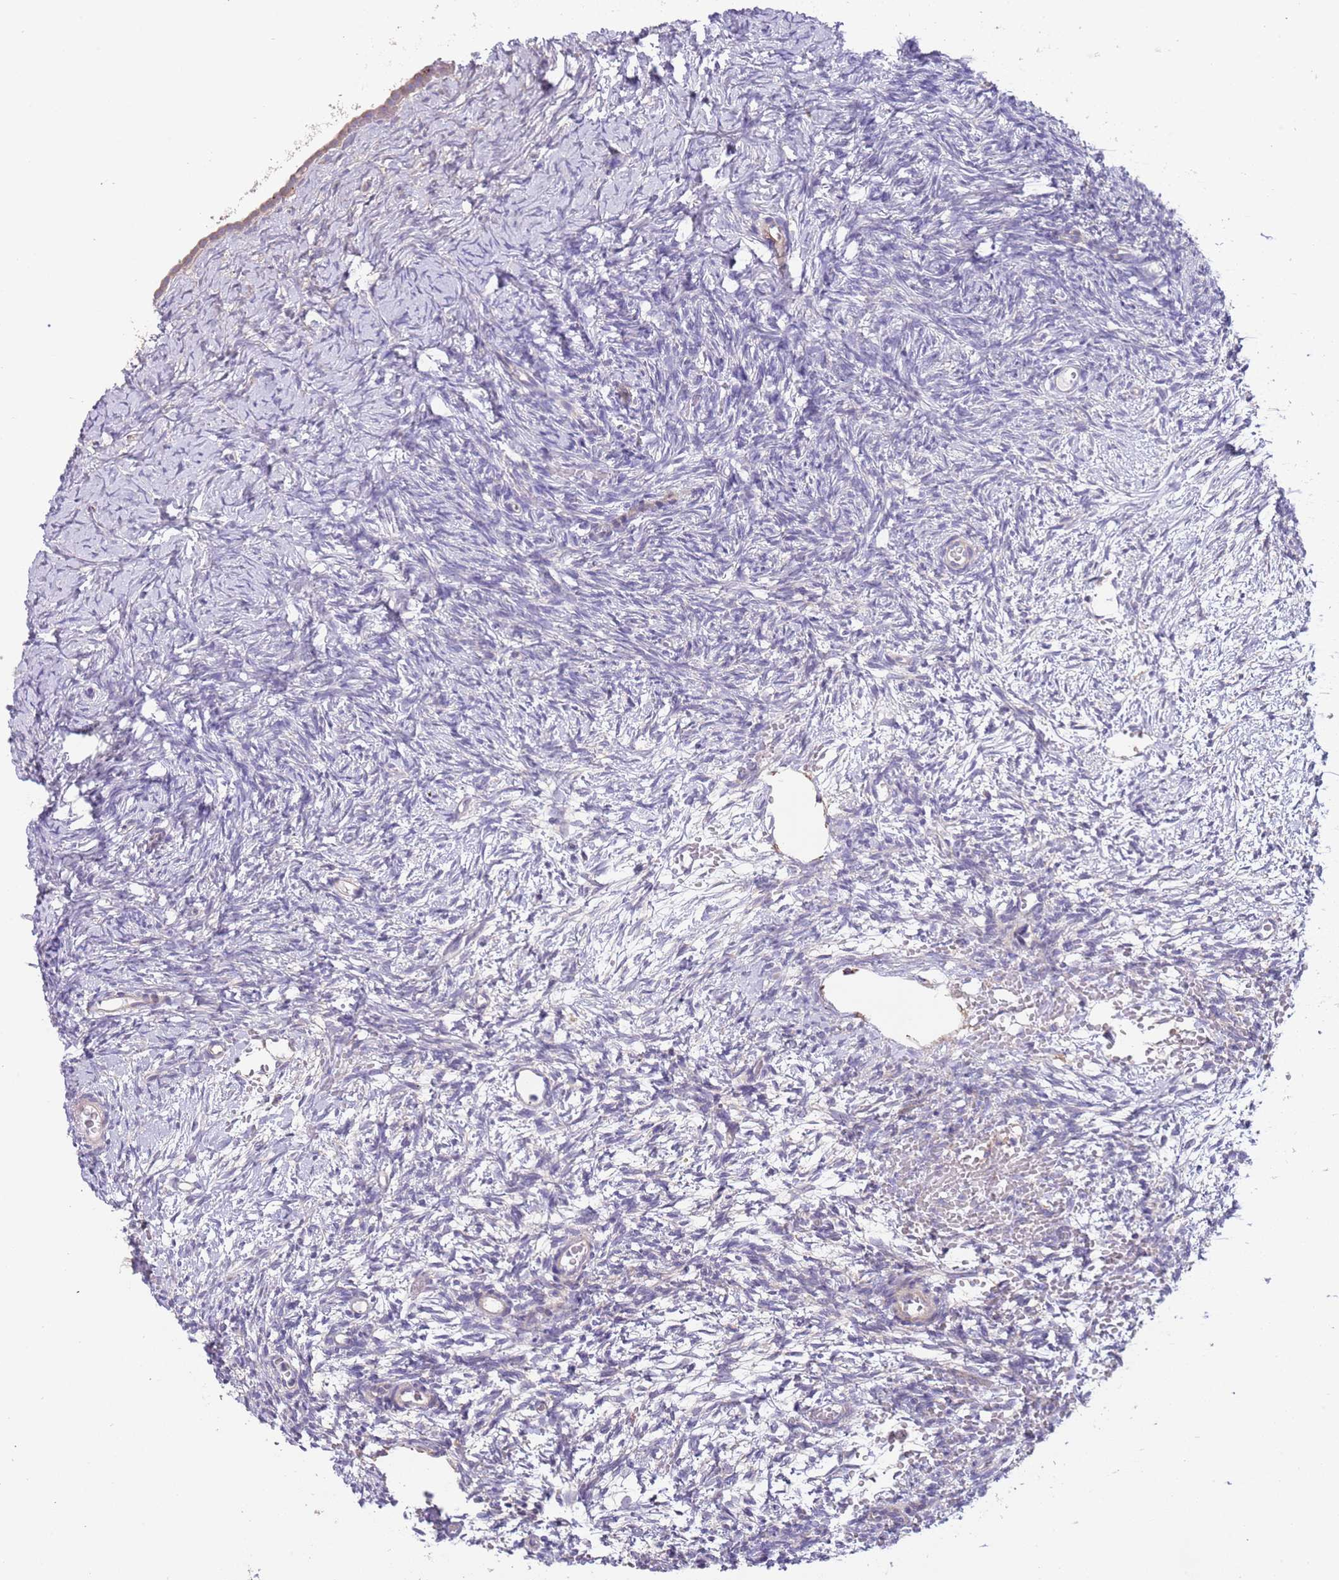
{"staining": {"intensity": "moderate", "quantity": ">75%", "location": "cytoplasmic/membranous"}, "tissue": "ovary", "cell_type": "Follicle cells", "image_type": "normal", "snomed": [{"axis": "morphology", "description": "Normal tissue, NOS"}, {"axis": "topography", "description": "Ovary"}], "caption": "Immunohistochemical staining of normal ovary exhibits medium levels of moderate cytoplasmic/membranous positivity in approximately >75% of follicle cells.", "gene": "ARMCX6", "patient": {"sex": "female", "age": 39}}